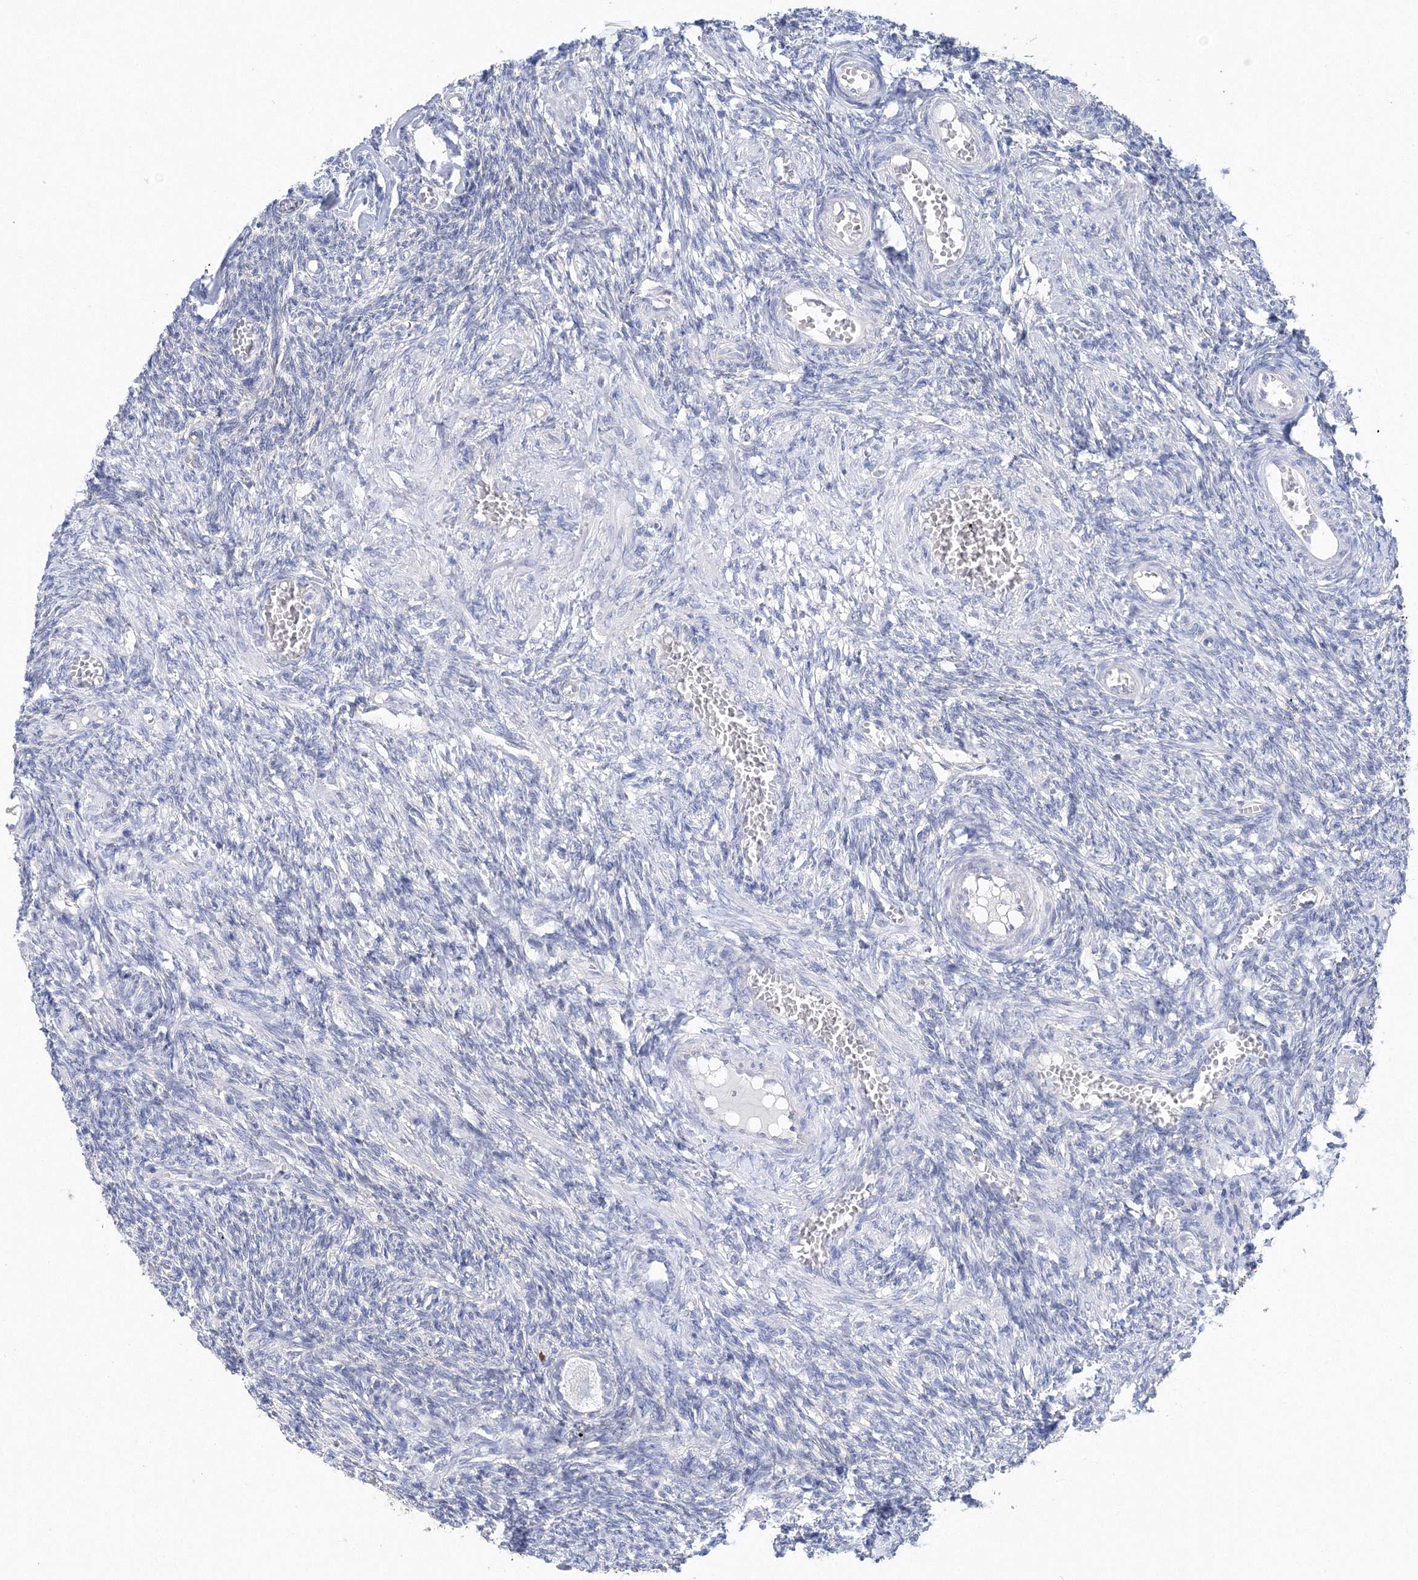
{"staining": {"intensity": "negative", "quantity": "none", "location": "none"}, "tissue": "ovary", "cell_type": "Ovarian stroma cells", "image_type": "normal", "snomed": [{"axis": "morphology", "description": "Normal tissue, NOS"}, {"axis": "topography", "description": "Ovary"}], "caption": "Human ovary stained for a protein using immunohistochemistry exhibits no positivity in ovarian stroma cells.", "gene": "HMGCS1", "patient": {"sex": "female", "age": 27}}